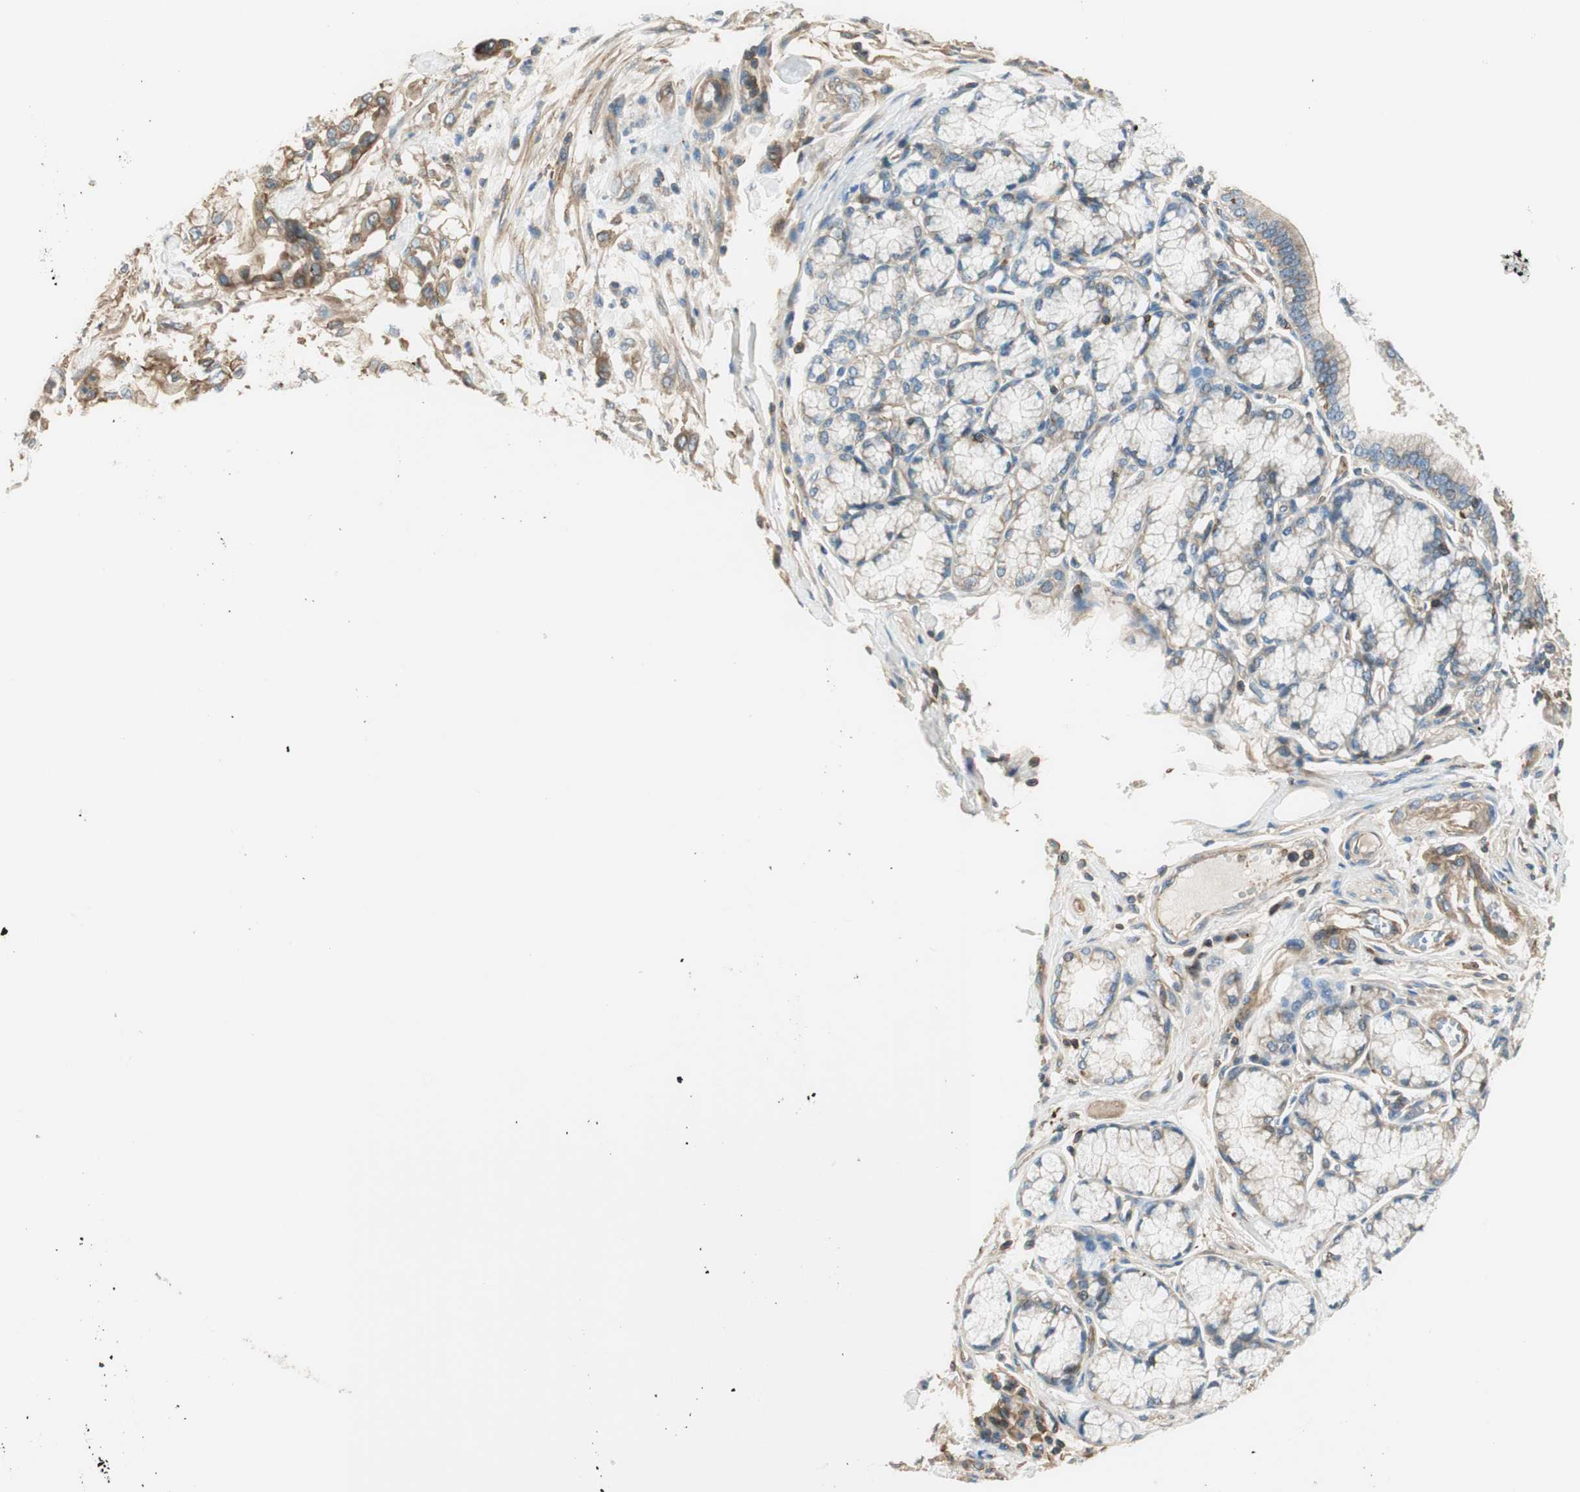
{"staining": {"intensity": "weak", "quantity": ">75%", "location": "cytoplasmic/membranous"}, "tissue": "pancreatic cancer", "cell_type": "Tumor cells", "image_type": "cancer", "snomed": [{"axis": "morphology", "description": "Adenocarcinoma, NOS"}, {"axis": "morphology", "description": "Adenocarcinoma, metastatic, NOS"}, {"axis": "topography", "description": "Lymph node"}, {"axis": "topography", "description": "Pancreas"}, {"axis": "topography", "description": "Duodenum"}], "caption": "Protein expression analysis of human pancreatic cancer reveals weak cytoplasmic/membranous positivity in about >75% of tumor cells.", "gene": "PI4K2B", "patient": {"sex": "female", "age": 64}}